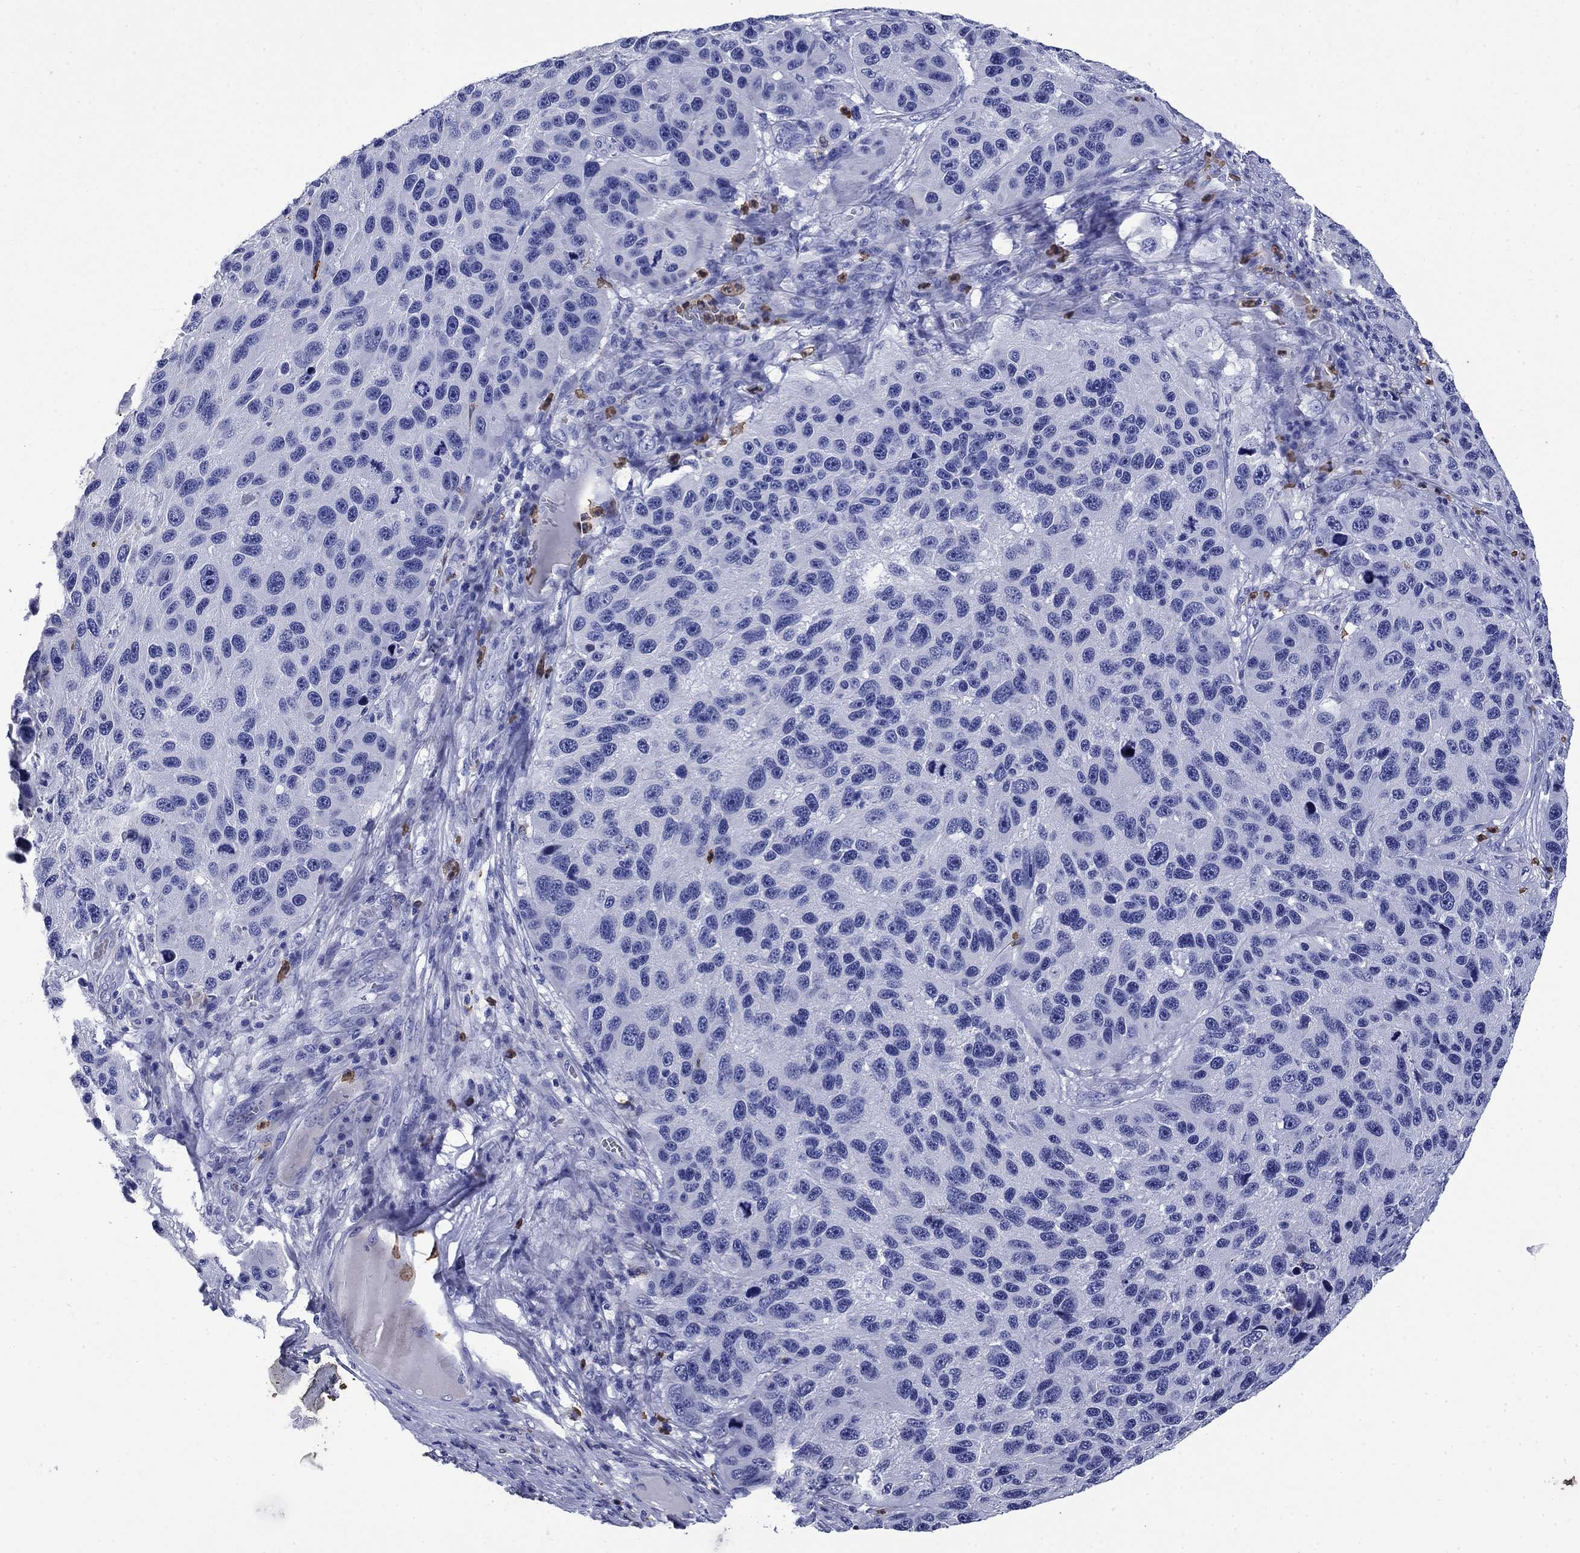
{"staining": {"intensity": "negative", "quantity": "none", "location": "none"}, "tissue": "melanoma", "cell_type": "Tumor cells", "image_type": "cancer", "snomed": [{"axis": "morphology", "description": "Malignant melanoma, NOS"}, {"axis": "topography", "description": "Skin"}], "caption": "Histopathology image shows no significant protein staining in tumor cells of melanoma.", "gene": "TFR2", "patient": {"sex": "male", "age": 53}}